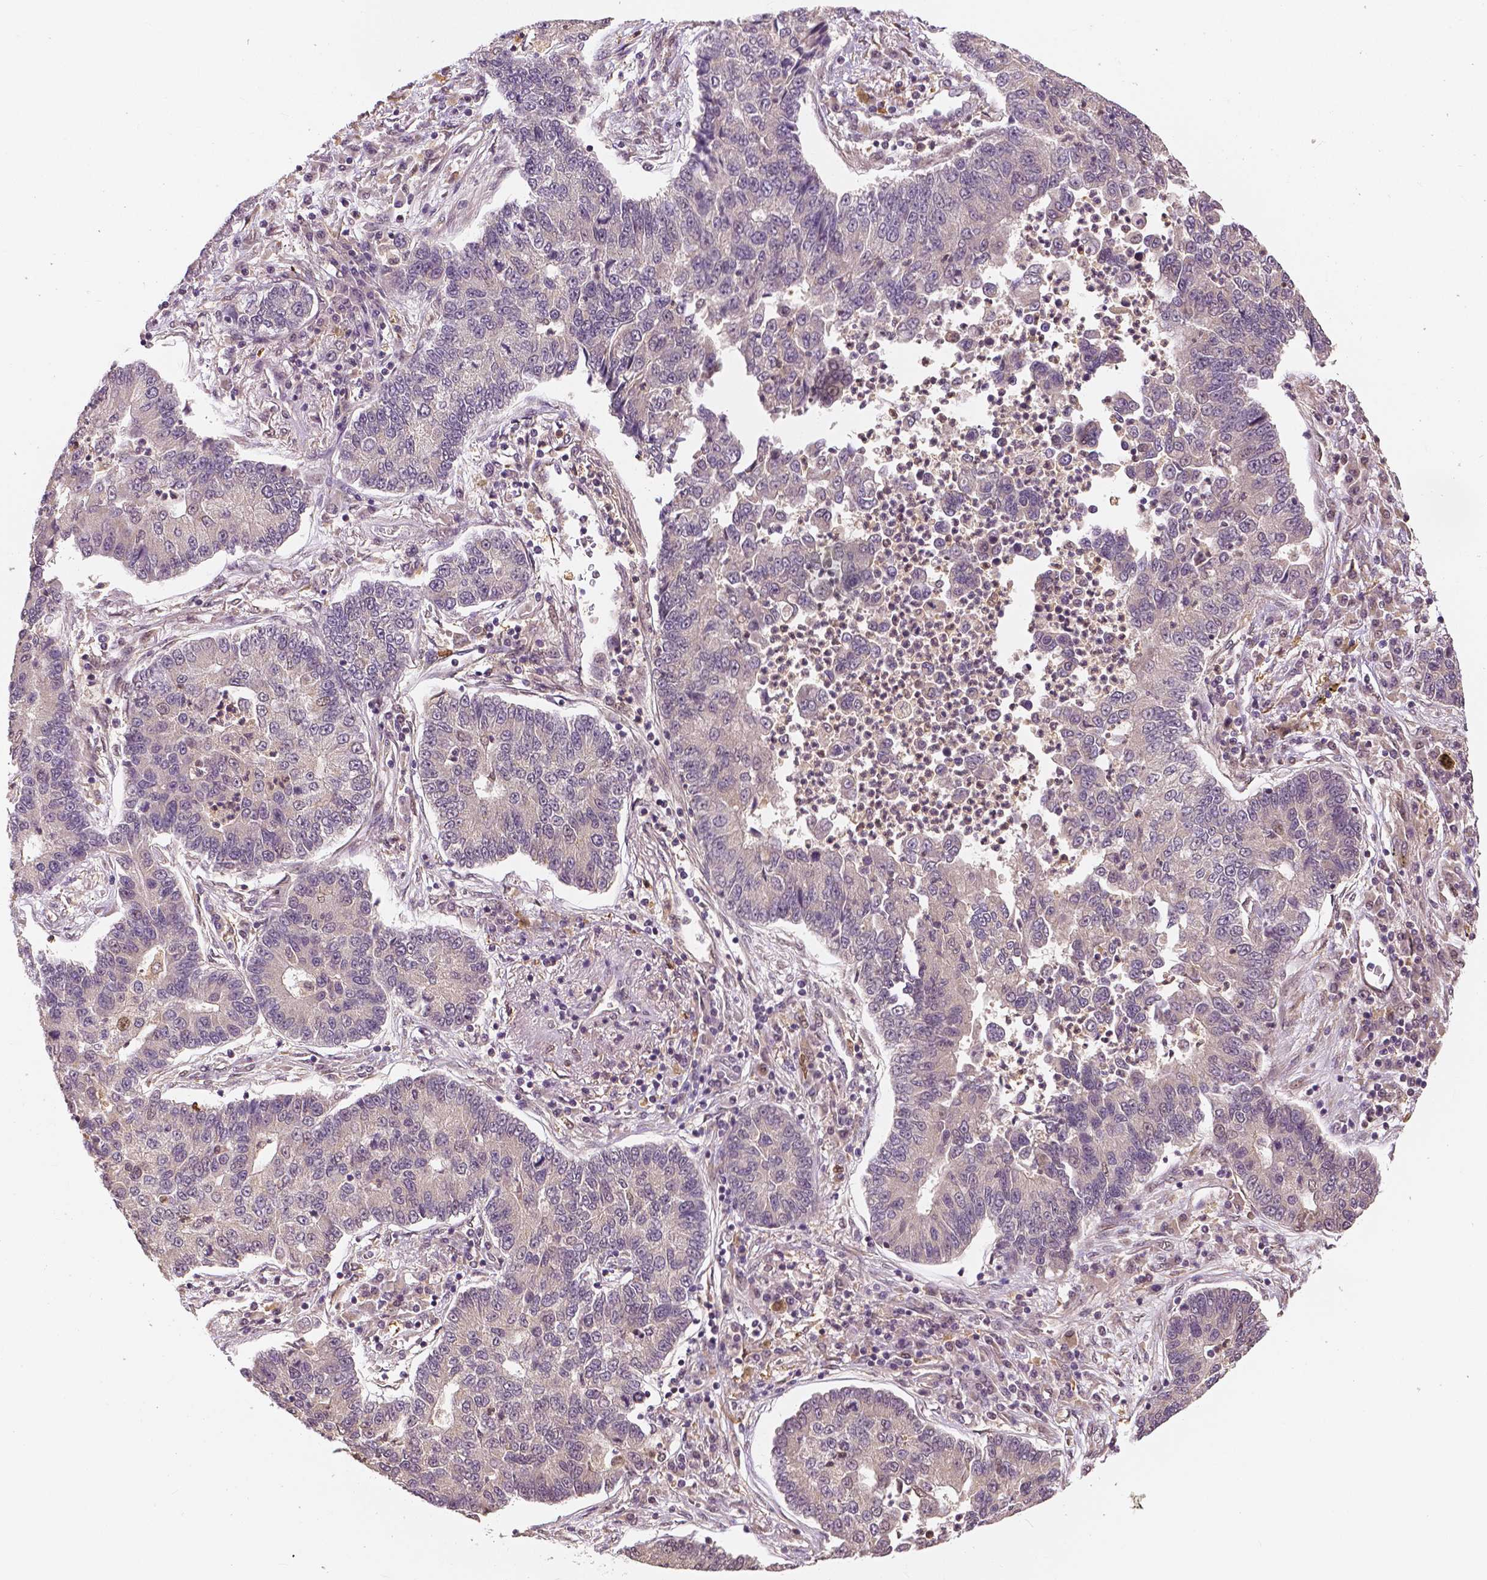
{"staining": {"intensity": "negative", "quantity": "none", "location": "none"}, "tissue": "lung cancer", "cell_type": "Tumor cells", "image_type": "cancer", "snomed": [{"axis": "morphology", "description": "Adenocarcinoma, NOS"}, {"axis": "topography", "description": "Lung"}], "caption": "Protein analysis of adenocarcinoma (lung) demonstrates no significant expression in tumor cells. (Immunohistochemistry, brightfield microscopy, high magnification).", "gene": "MAP1LC3B", "patient": {"sex": "female", "age": 57}}